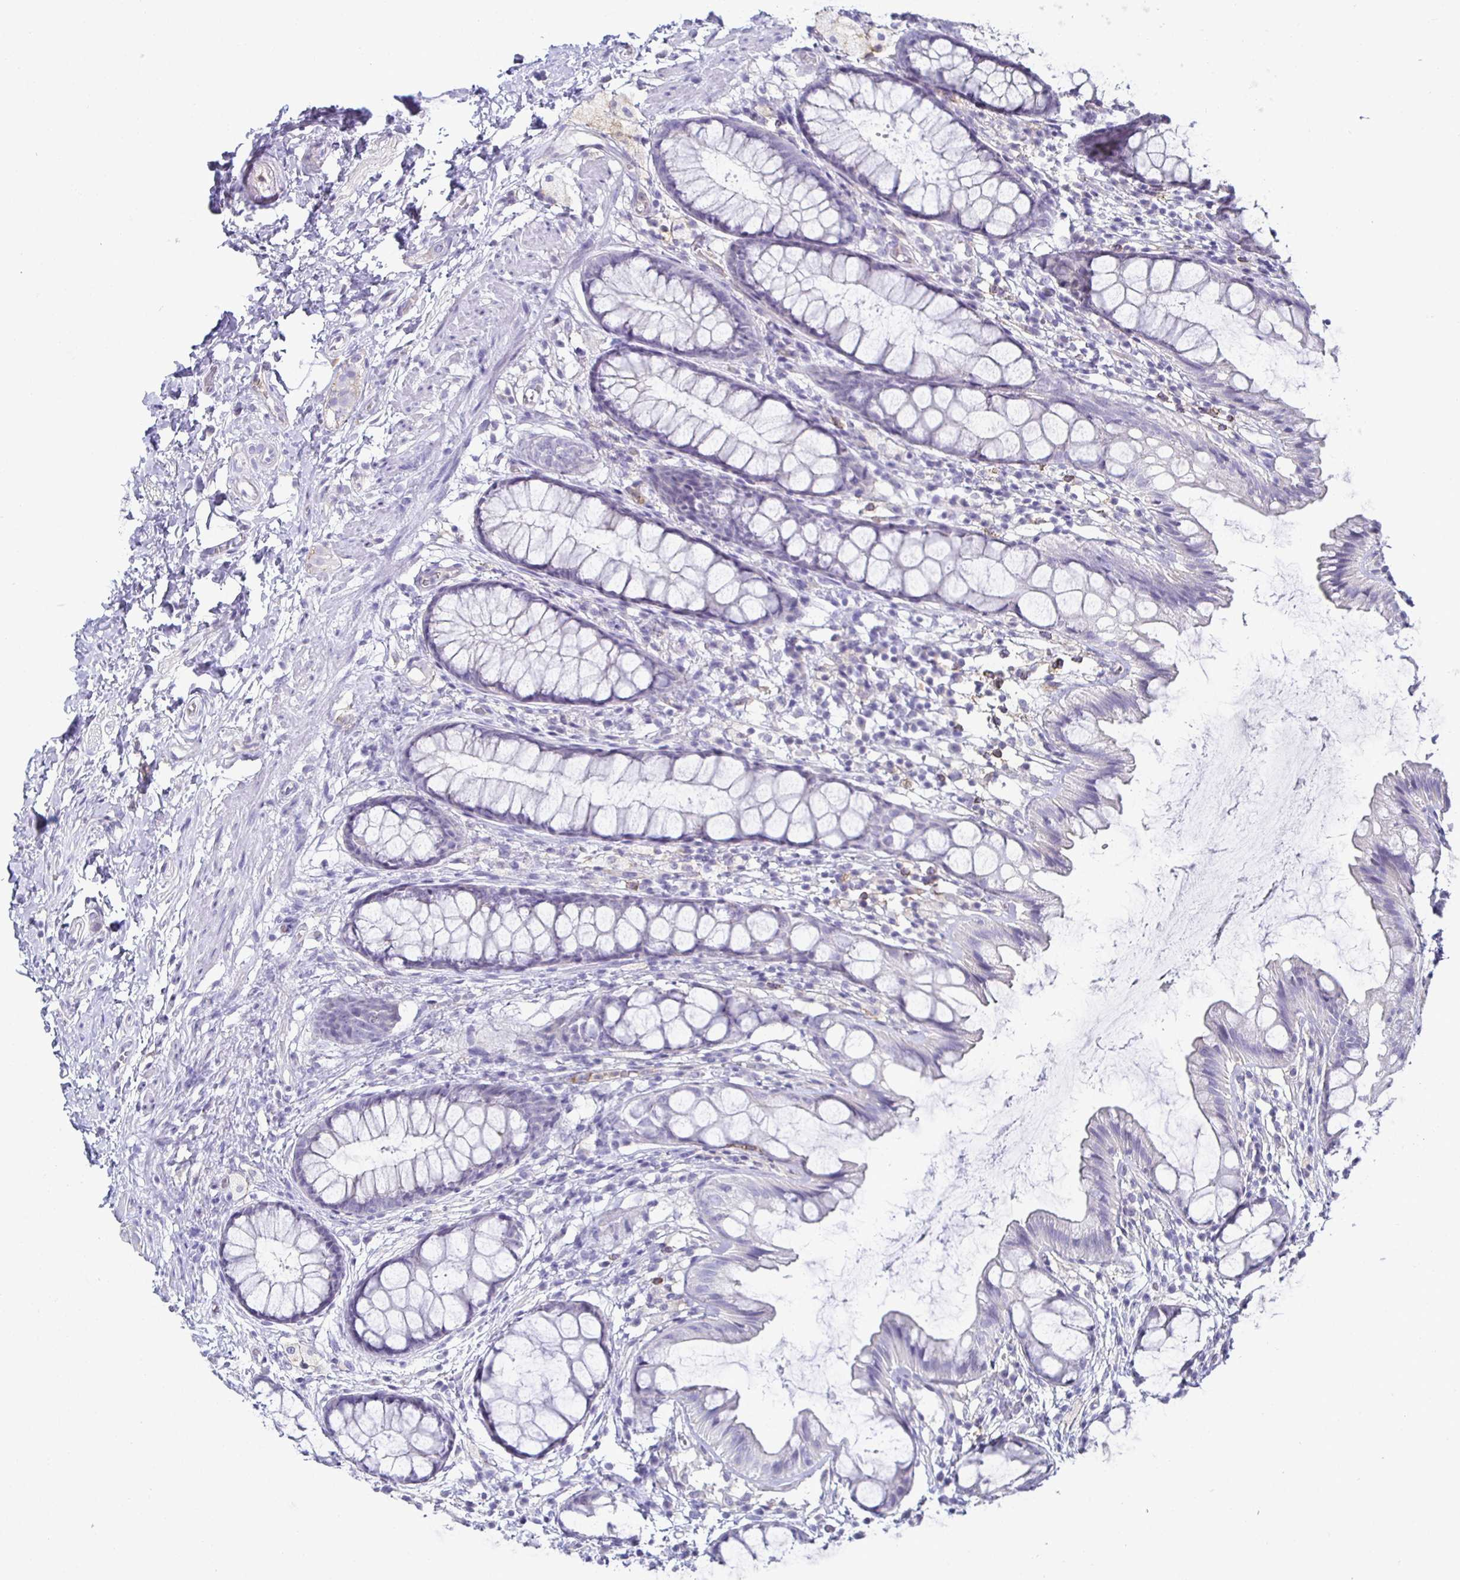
{"staining": {"intensity": "negative", "quantity": "none", "location": "none"}, "tissue": "rectum", "cell_type": "Glandular cells", "image_type": "normal", "snomed": [{"axis": "morphology", "description": "Normal tissue, NOS"}, {"axis": "topography", "description": "Rectum"}], "caption": "DAB immunohistochemical staining of unremarkable rectum demonstrates no significant staining in glandular cells.", "gene": "SIRPA", "patient": {"sex": "female", "age": 62}}